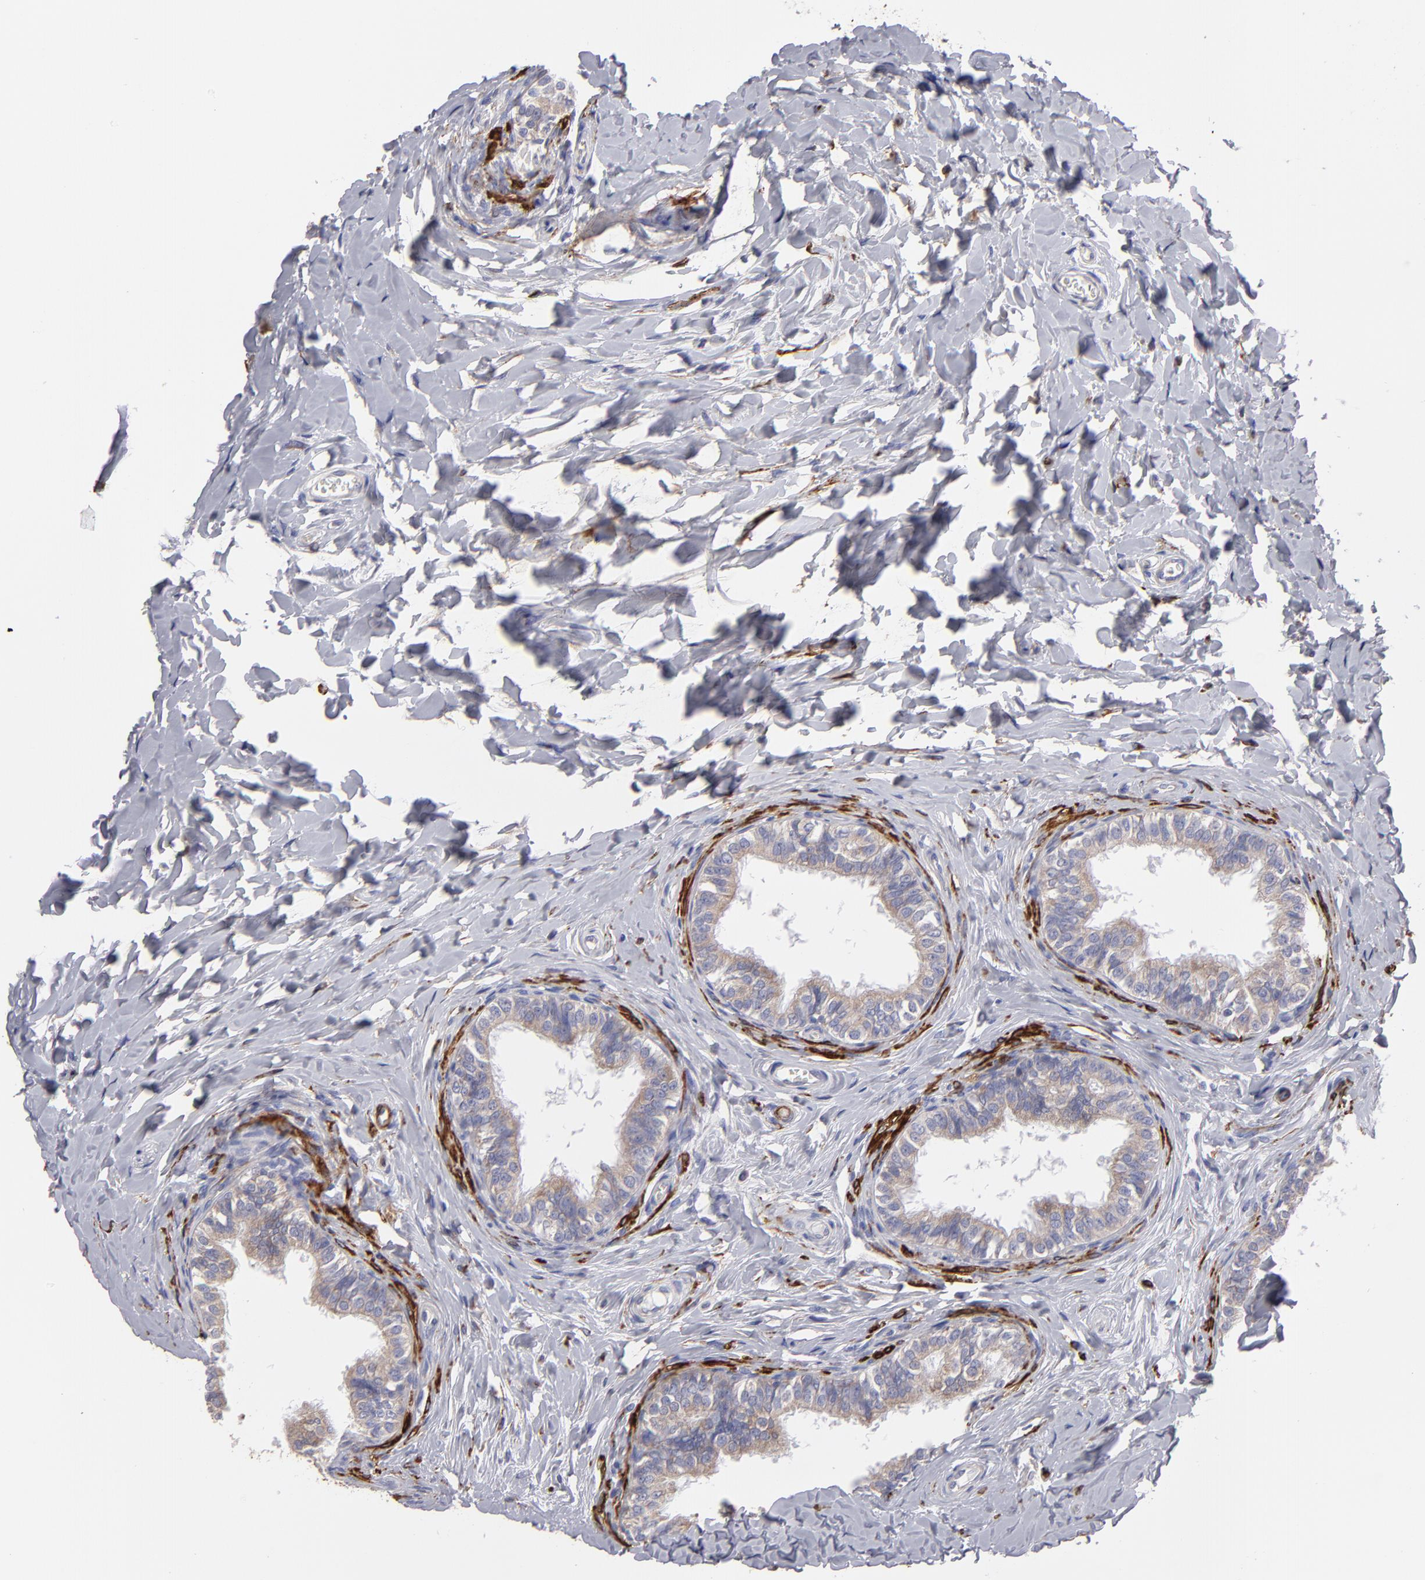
{"staining": {"intensity": "moderate", "quantity": ">75%", "location": "cytoplasmic/membranous"}, "tissue": "epididymis", "cell_type": "Glandular cells", "image_type": "normal", "snomed": [{"axis": "morphology", "description": "Normal tissue, NOS"}, {"axis": "topography", "description": "Soft tissue"}, {"axis": "topography", "description": "Epididymis"}], "caption": "This photomicrograph reveals IHC staining of unremarkable epididymis, with medium moderate cytoplasmic/membranous staining in approximately >75% of glandular cells.", "gene": "SLMAP", "patient": {"sex": "male", "age": 26}}